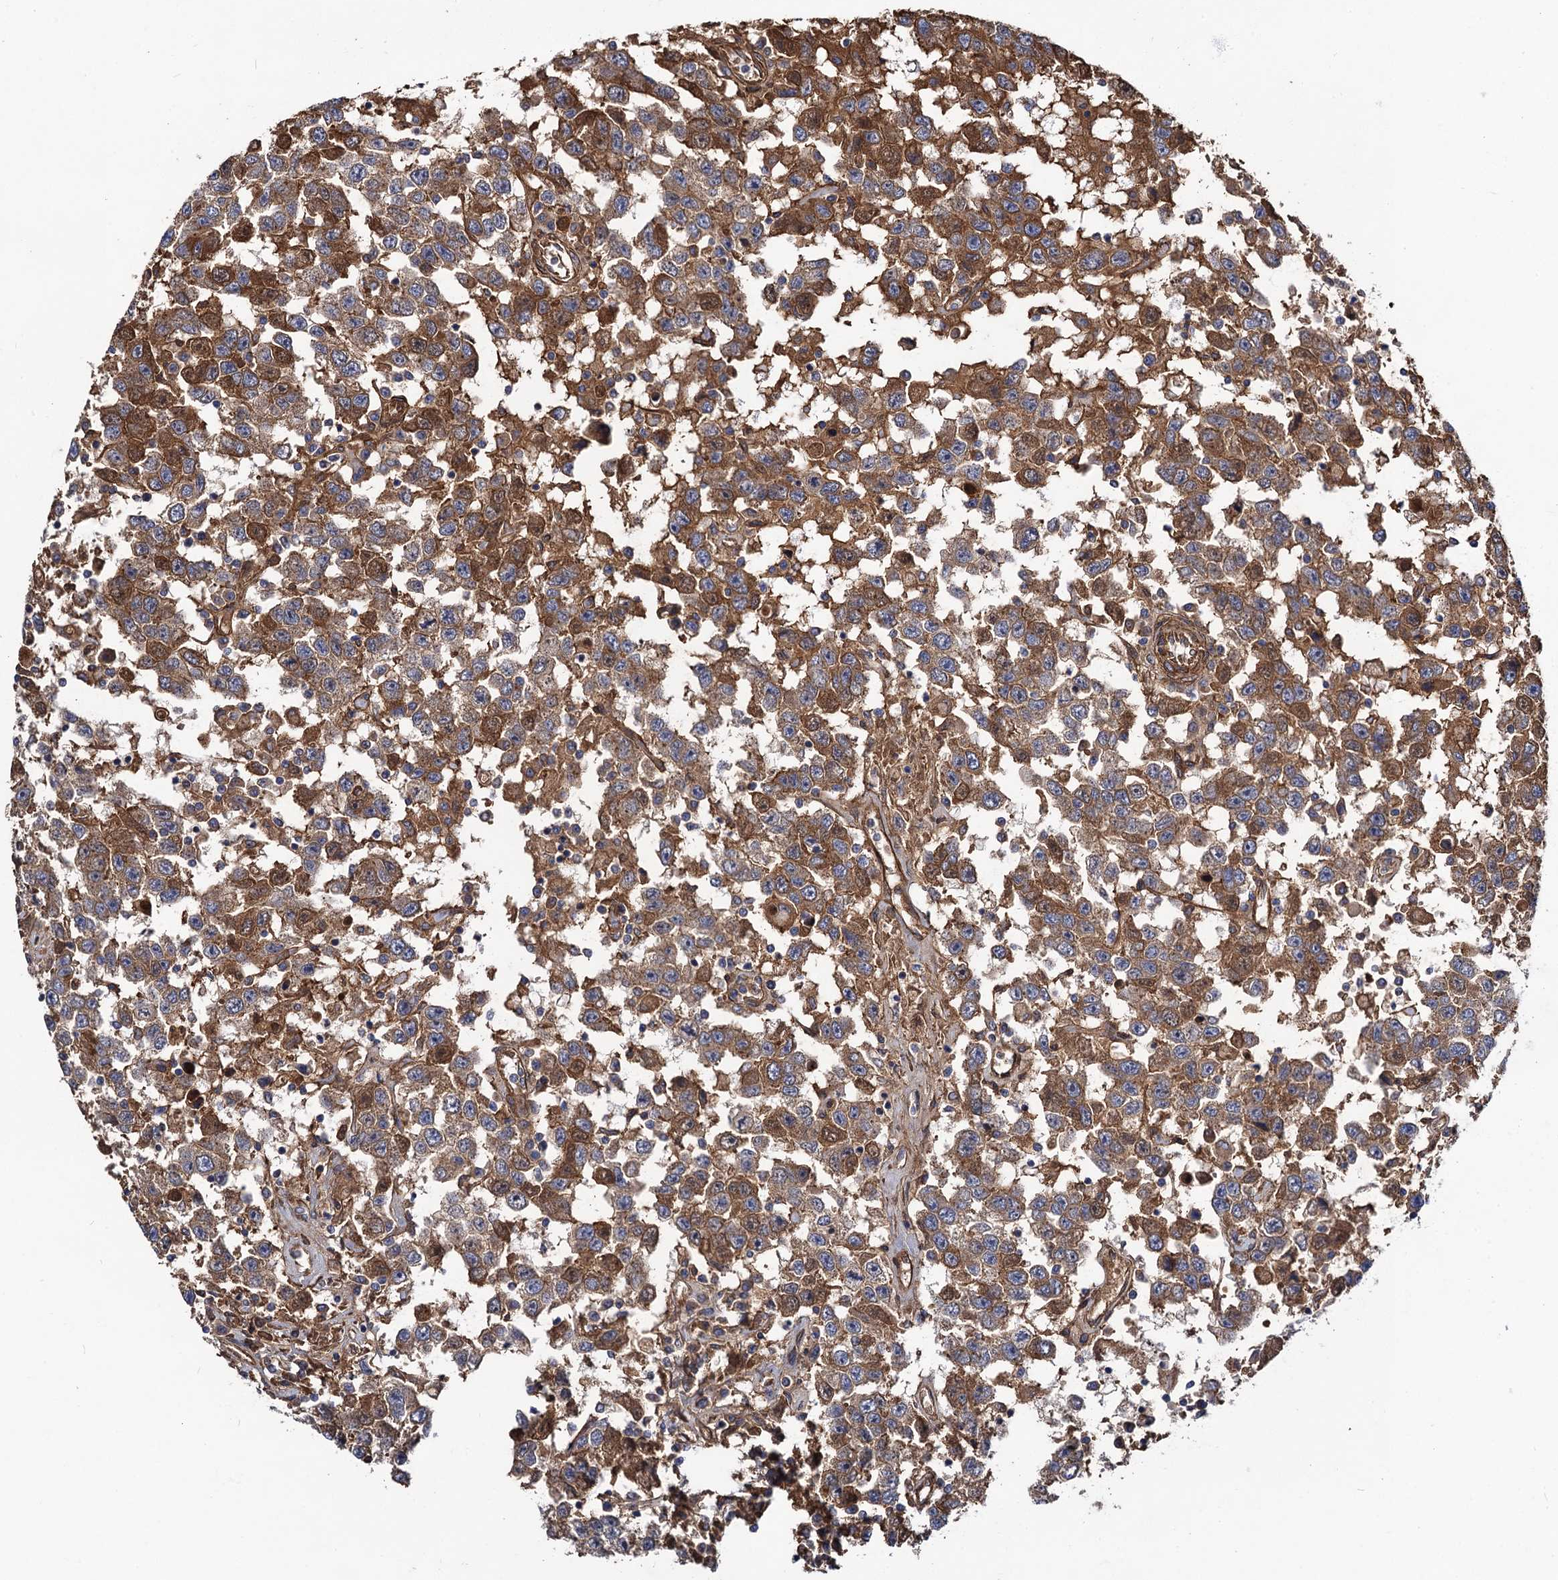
{"staining": {"intensity": "moderate", "quantity": ">75%", "location": "cytoplasmic/membranous"}, "tissue": "testis cancer", "cell_type": "Tumor cells", "image_type": "cancer", "snomed": [{"axis": "morphology", "description": "Seminoma, NOS"}, {"axis": "topography", "description": "Testis"}], "caption": "IHC of human testis cancer exhibits medium levels of moderate cytoplasmic/membranous expression in approximately >75% of tumor cells.", "gene": "CIP2A", "patient": {"sex": "male", "age": 41}}